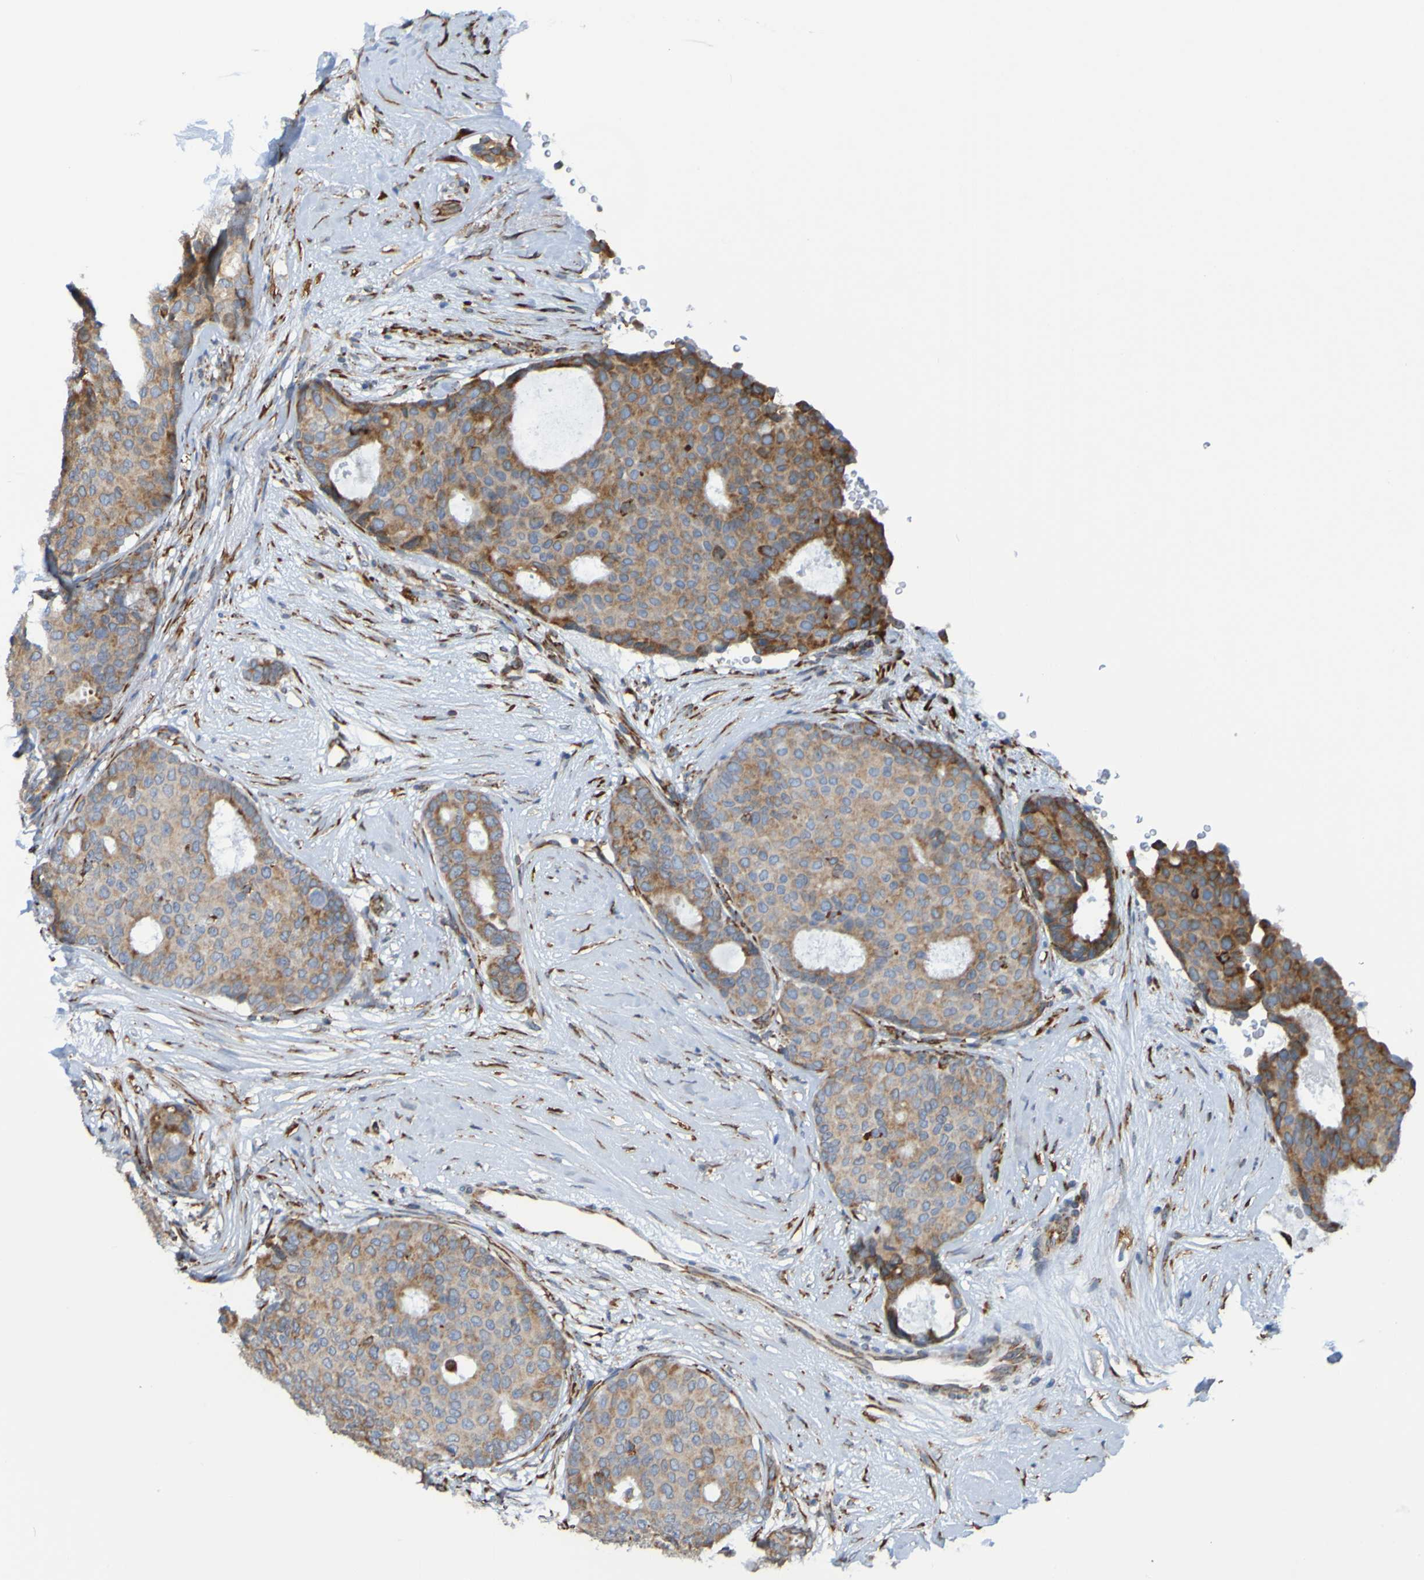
{"staining": {"intensity": "weak", "quantity": ">75%", "location": "cytoplasmic/membranous"}, "tissue": "breast cancer", "cell_type": "Tumor cells", "image_type": "cancer", "snomed": [{"axis": "morphology", "description": "Neoplasm, malignant, NOS"}, {"axis": "topography", "description": "Breast"}], "caption": "Immunohistochemical staining of malignant neoplasm (breast) shows low levels of weak cytoplasmic/membranous staining in about >75% of tumor cells. (DAB = brown stain, brightfield microscopy at high magnification).", "gene": "SSR1", "patient": {"sex": "female", "age": 50}}